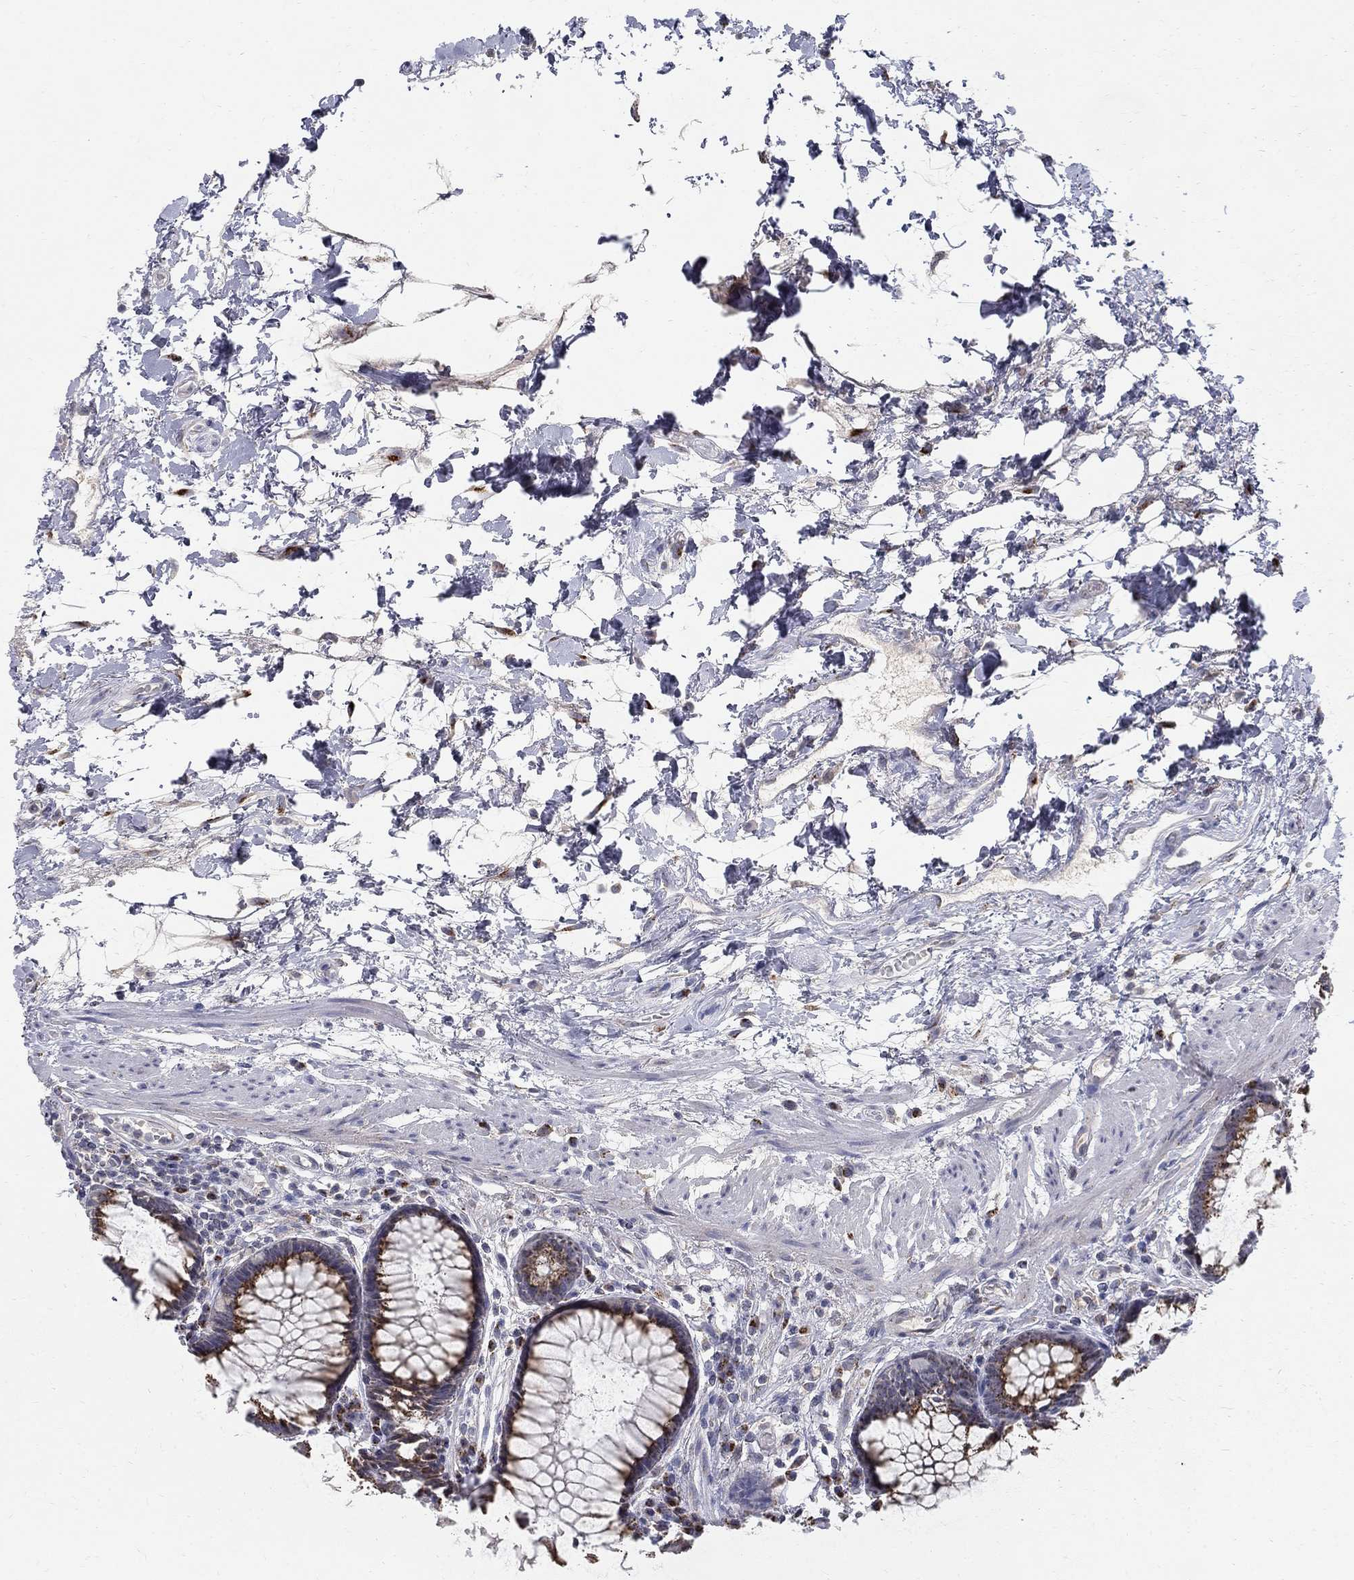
{"staining": {"intensity": "moderate", "quantity": ">75%", "location": "cytoplasmic/membranous"}, "tissue": "rectum", "cell_type": "Glandular cells", "image_type": "normal", "snomed": [{"axis": "morphology", "description": "Normal tissue, NOS"}, {"axis": "topography", "description": "Rectum"}], "caption": "Moderate cytoplasmic/membranous positivity is identified in approximately >75% of glandular cells in normal rectum. The staining is performed using DAB (3,3'-diaminobenzidine) brown chromogen to label protein expression. The nuclei are counter-stained blue using hematoxylin.", "gene": "PANK3", "patient": {"sex": "female", "age": 68}}